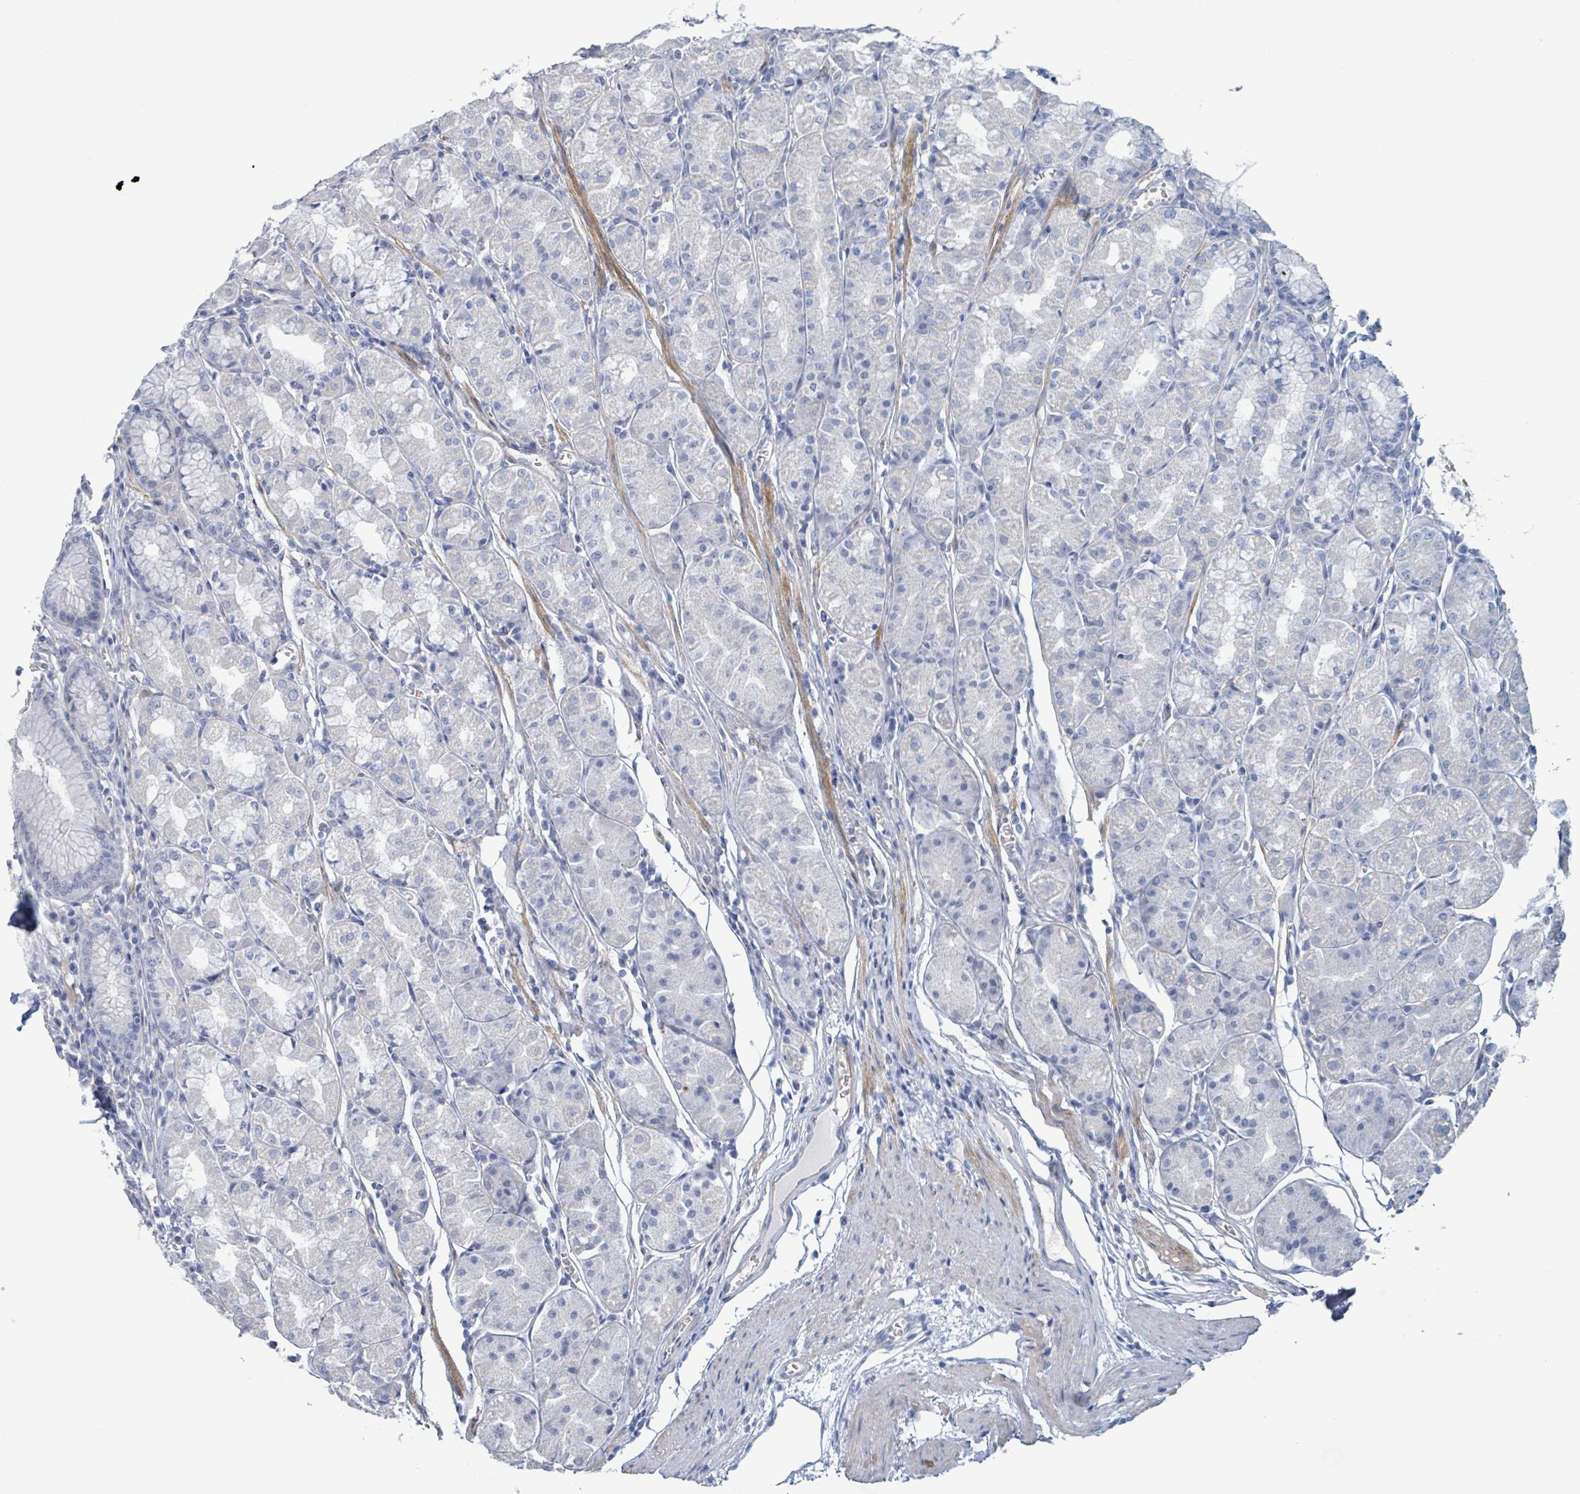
{"staining": {"intensity": "negative", "quantity": "none", "location": "none"}, "tissue": "stomach", "cell_type": "Glandular cells", "image_type": "normal", "snomed": [{"axis": "morphology", "description": "Normal tissue, NOS"}, {"axis": "topography", "description": "Stomach"}], "caption": "DAB (3,3'-diaminobenzidine) immunohistochemical staining of benign human stomach exhibits no significant expression in glandular cells. (Stains: DAB immunohistochemistry with hematoxylin counter stain, Microscopy: brightfield microscopy at high magnification).", "gene": "PKLR", "patient": {"sex": "male", "age": 55}}